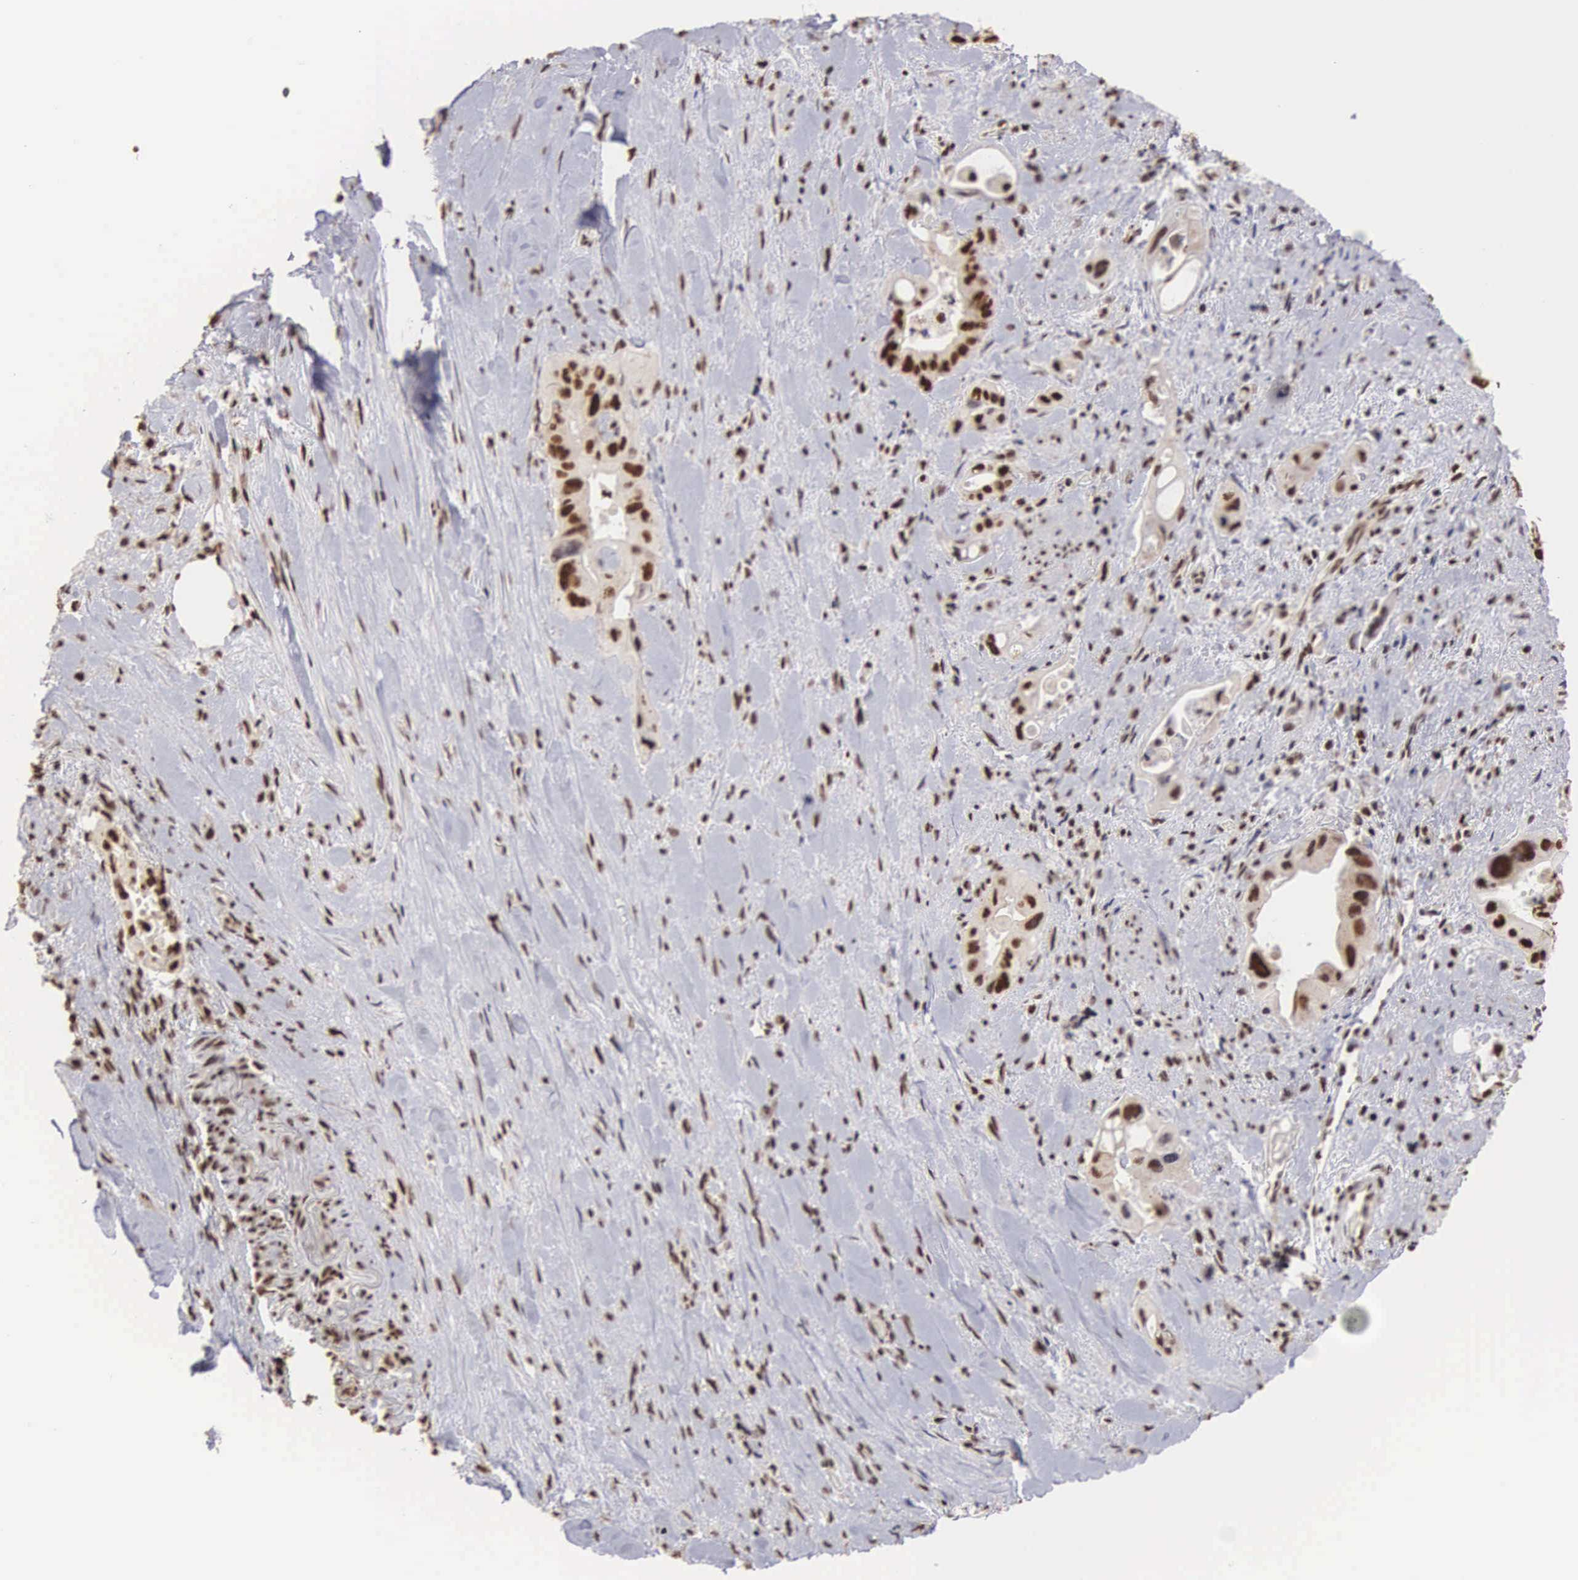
{"staining": {"intensity": "strong", "quantity": ">75%", "location": "nuclear"}, "tissue": "pancreatic cancer", "cell_type": "Tumor cells", "image_type": "cancer", "snomed": [{"axis": "morphology", "description": "Adenocarcinoma, NOS"}, {"axis": "topography", "description": "Pancreas"}], "caption": "High-power microscopy captured an immunohistochemistry micrograph of pancreatic cancer (adenocarcinoma), revealing strong nuclear staining in approximately >75% of tumor cells. (DAB (3,3'-diaminobenzidine) IHC, brown staining for protein, blue staining for nuclei).", "gene": "HTATSF1", "patient": {"sex": "male", "age": 77}}